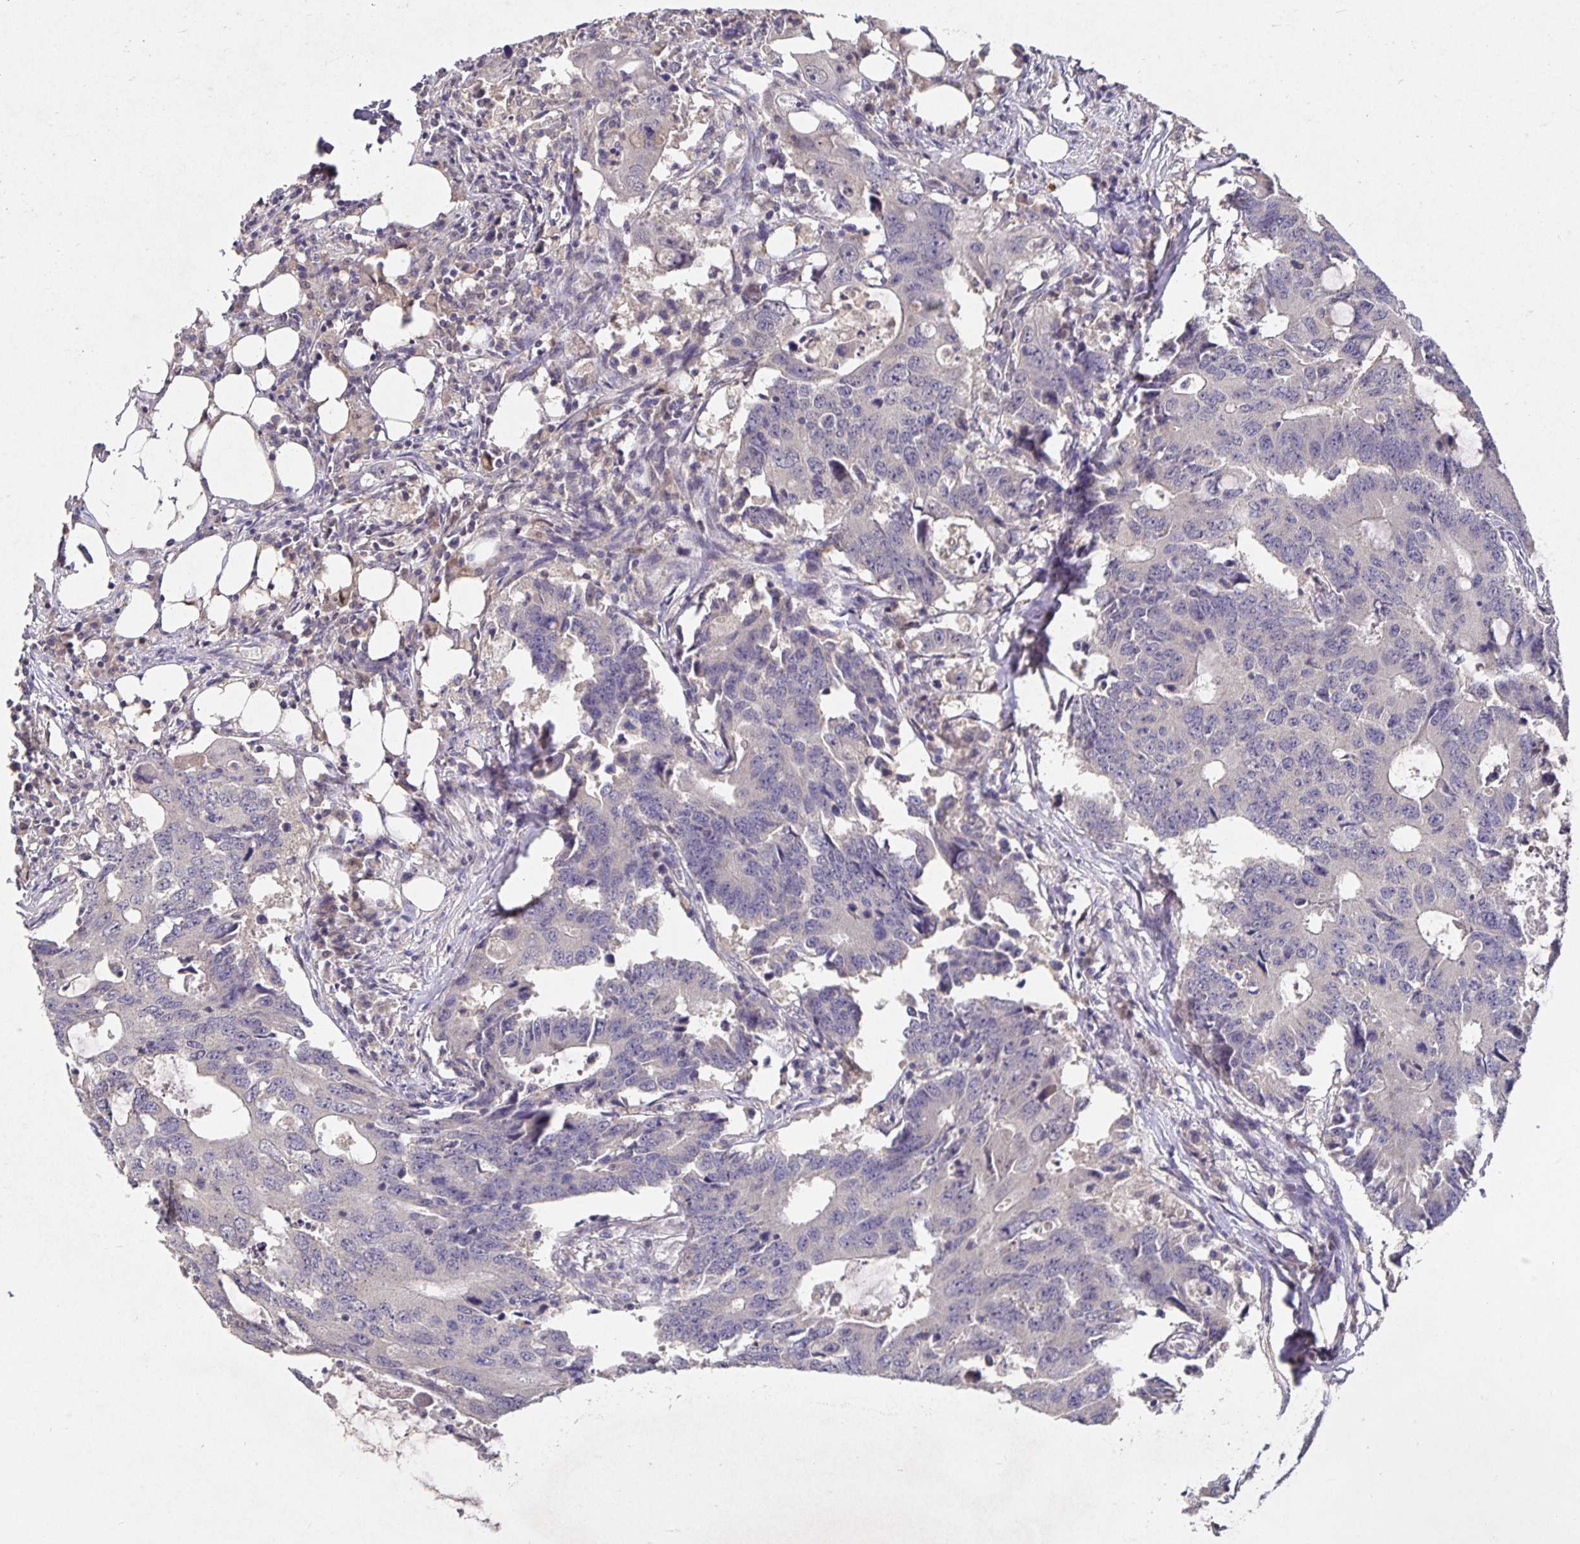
{"staining": {"intensity": "negative", "quantity": "none", "location": "none"}, "tissue": "colorectal cancer", "cell_type": "Tumor cells", "image_type": "cancer", "snomed": [{"axis": "morphology", "description": "Adenocarcinoma, NOS"}, {"axis": "topography", "description": "Colon"}], "caption": "IHC image of neoplastic tissue: human adenocarcinoma (colorectal) stained with DAB (3,3'-diaminobenzidine) exhibits no significant protein expression in tumor cells.", "gene": "HEPN1", "patient": {"sex": "male", "age": 71}}